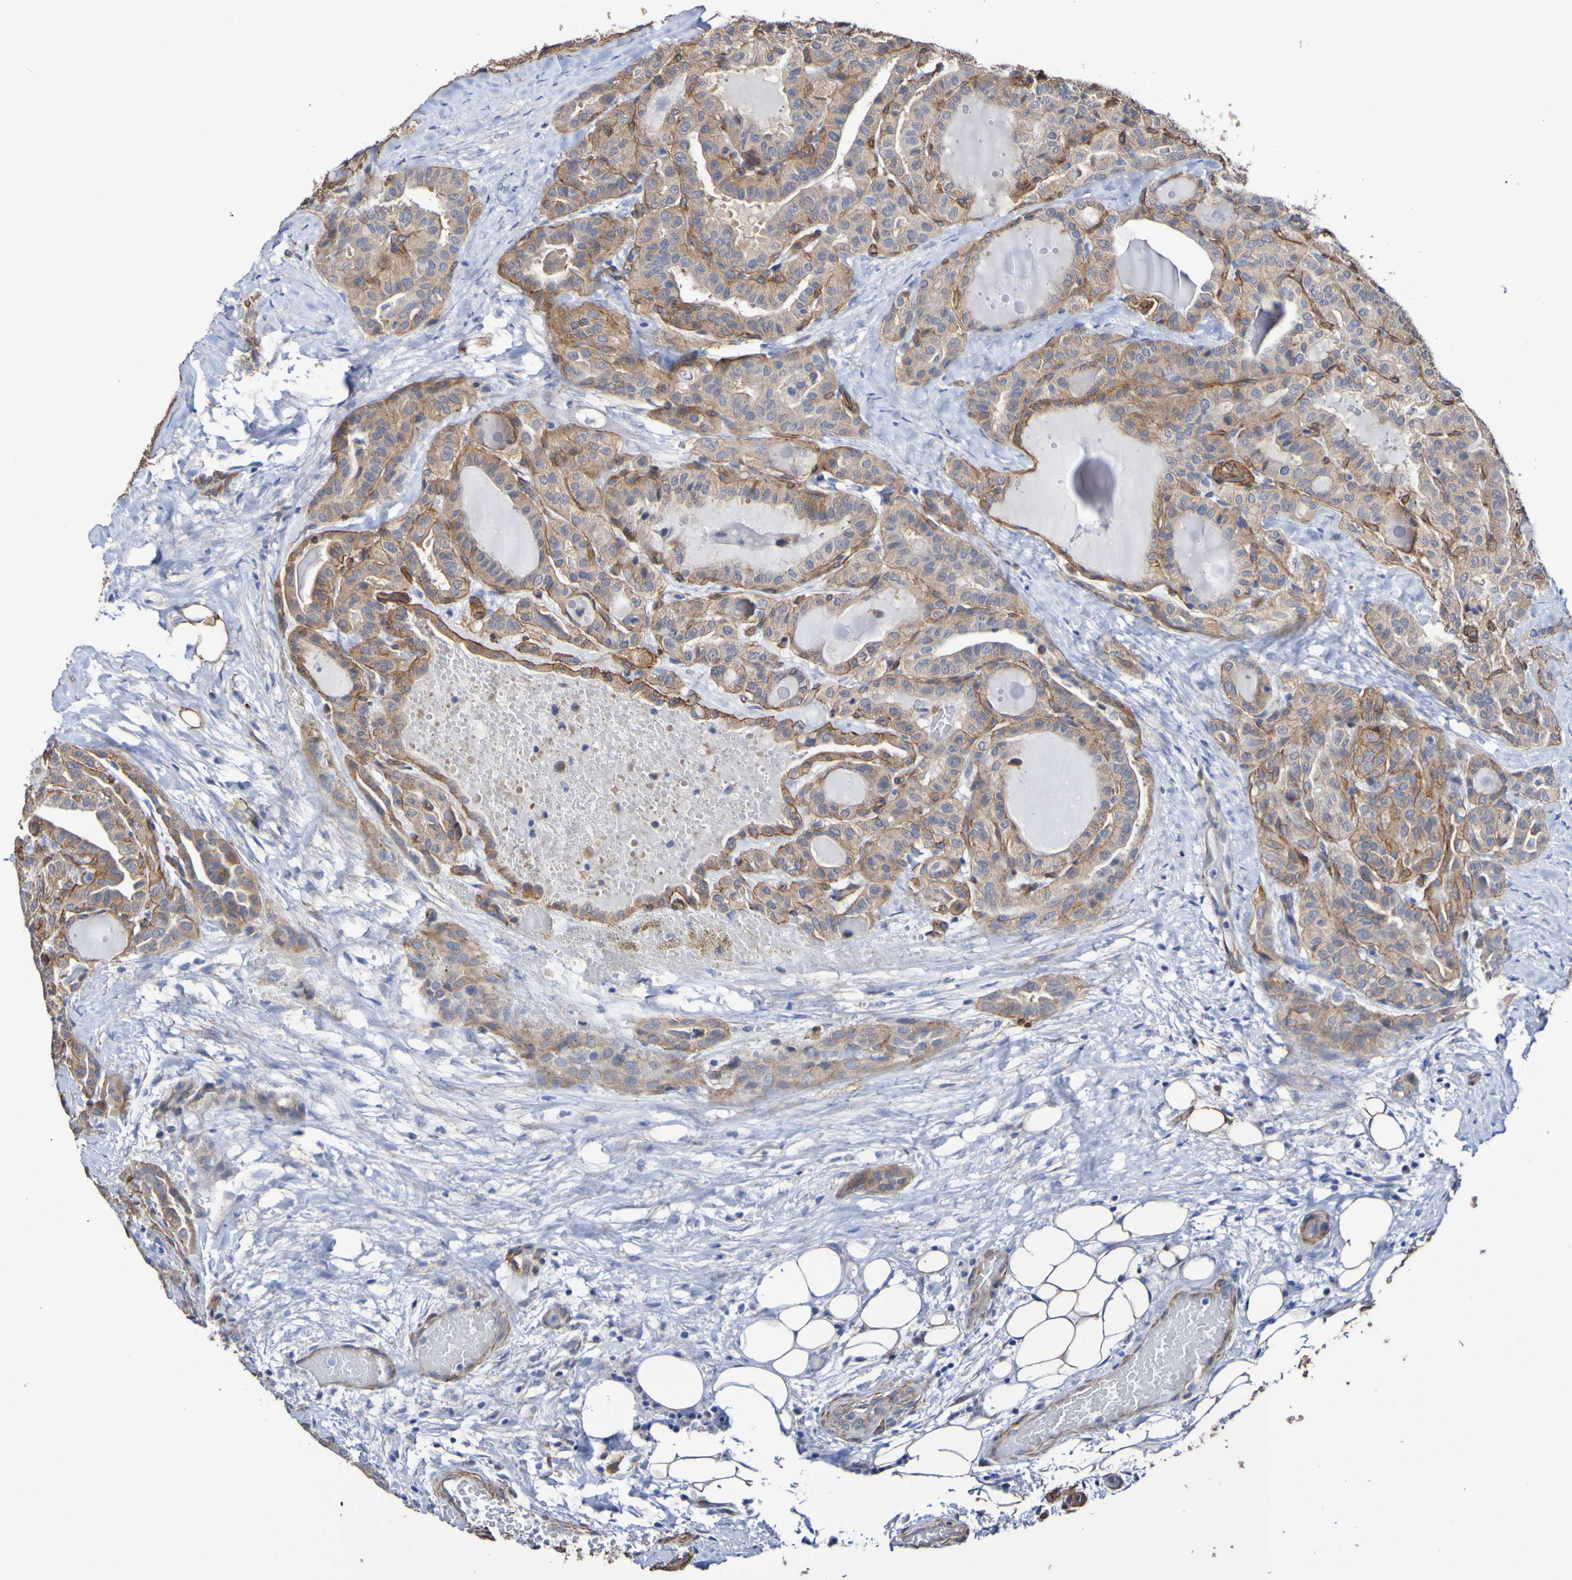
{"staining": {"intensity": "moderate", "quantity": ">75%", "location": "cytoplasmic/membranous"}, "tissue": "thyroid cancer", "cell_type": "Tumor cells", "image_type": "cancer", "snomed": [{"axis": "morphology", "description": "Papillary adenocarcinoma, NOS"}, {"axis": "topography", "description": "Thyroid gland"}], "caption": "IHC of human thyroid papillary adenocarcinoma demonstrates medium levels of moderate cytoplasmic/membranous expression in approximately >75% of tumor cells.", "gene": "ELMOD3", "patient": {"sex": "male", "age": 77}}